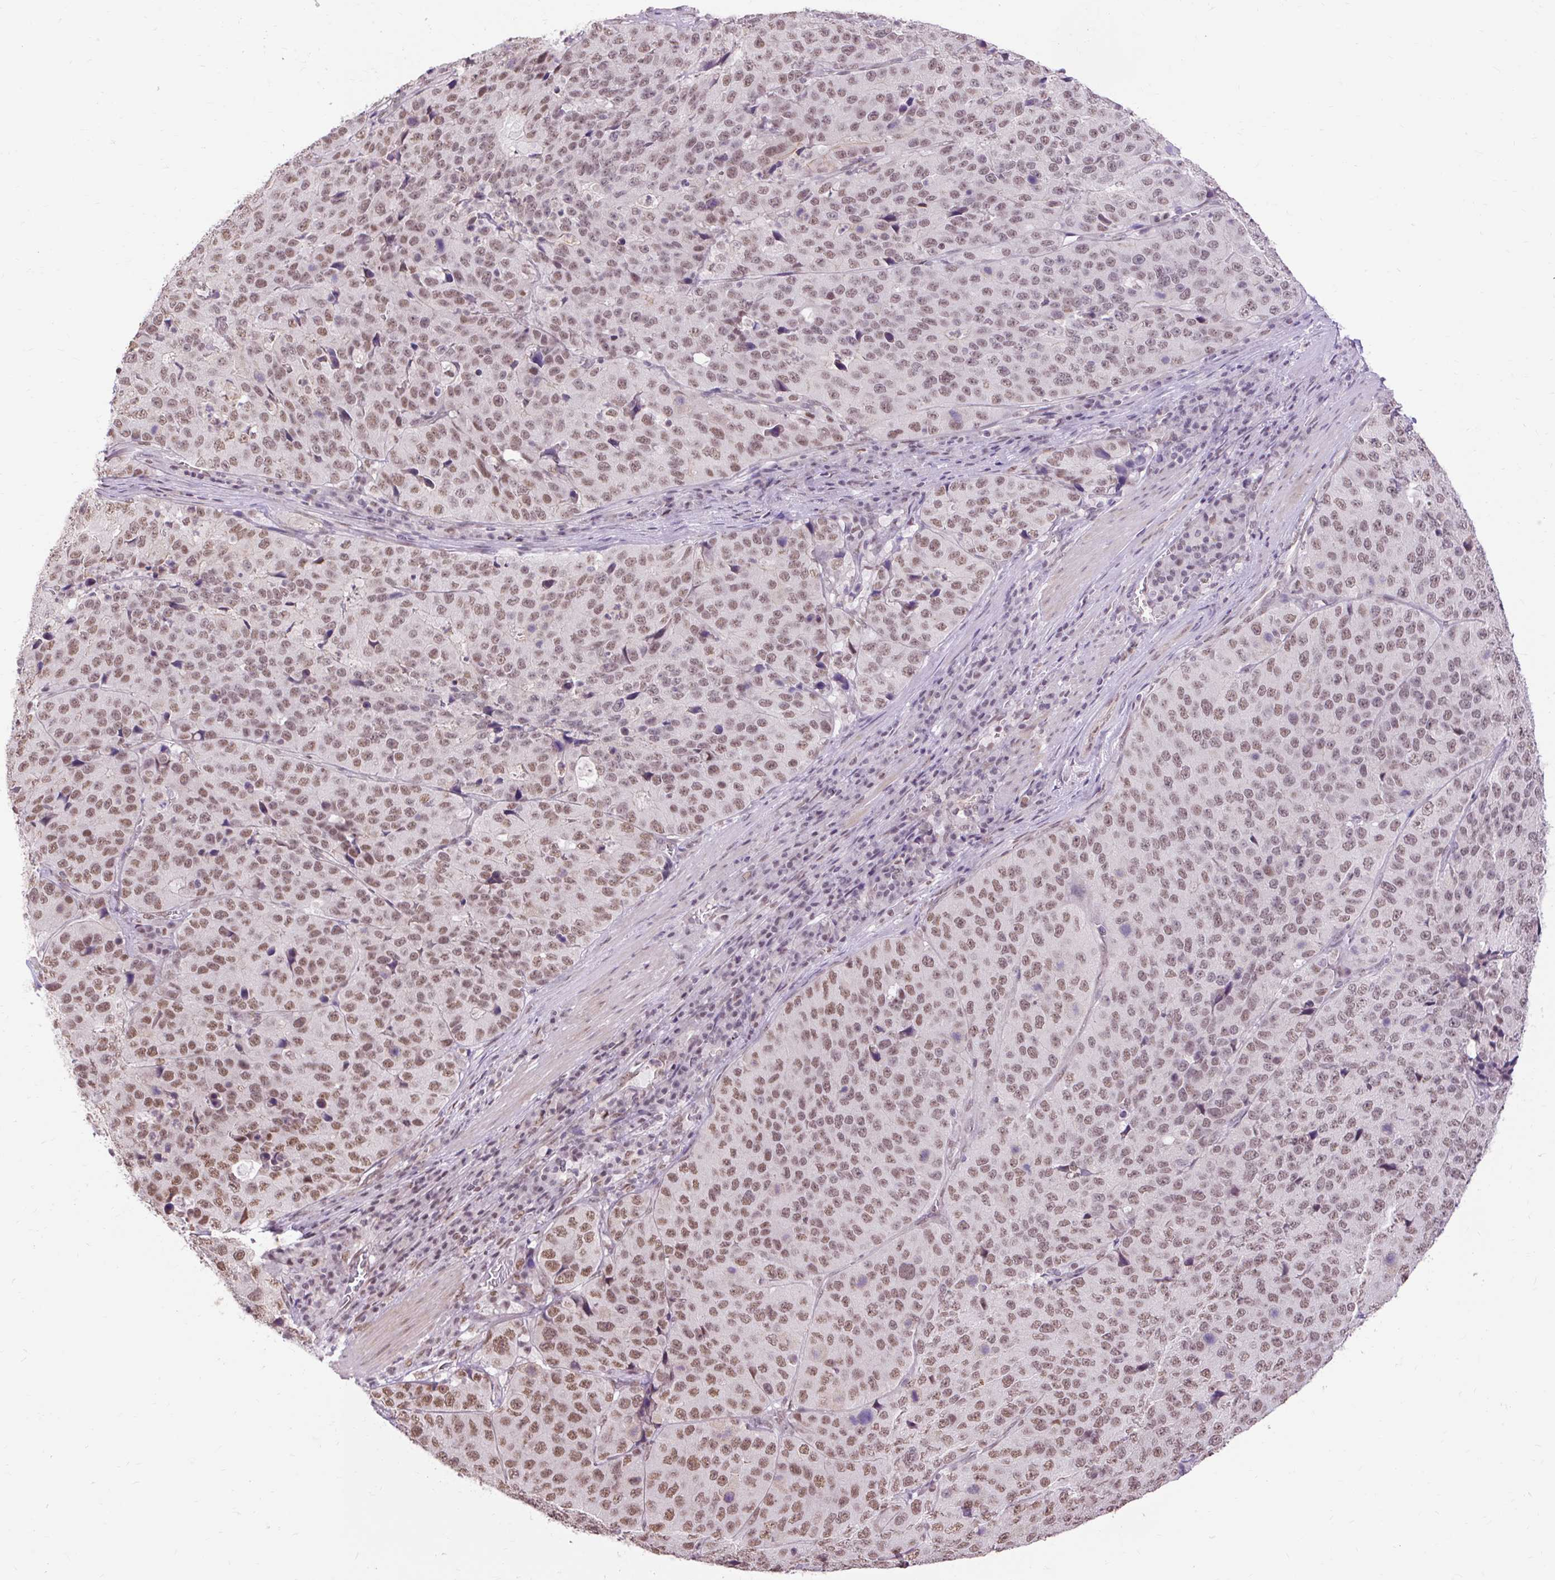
{"staining": {"intensity": "moderate", "quantity": ">75%", "location": "nuclear"}, "tissue": "stomach cancer", "cell_type": "Tumor cells", "image_type": "cancer", "snomed": [{"axis": "morphology", "description": "Adenocarcinoma, NOS"}, {"axis": "topography", "description": "Stomach"}], "caption": "Stomach cancer (adenocarcinoma) stained with IHC demonstrates moderate nuclear positivity in approximately >75% of tumor cells.", "gene": "NPIPB12", "patient": {"sex": "male", "age": 71}}